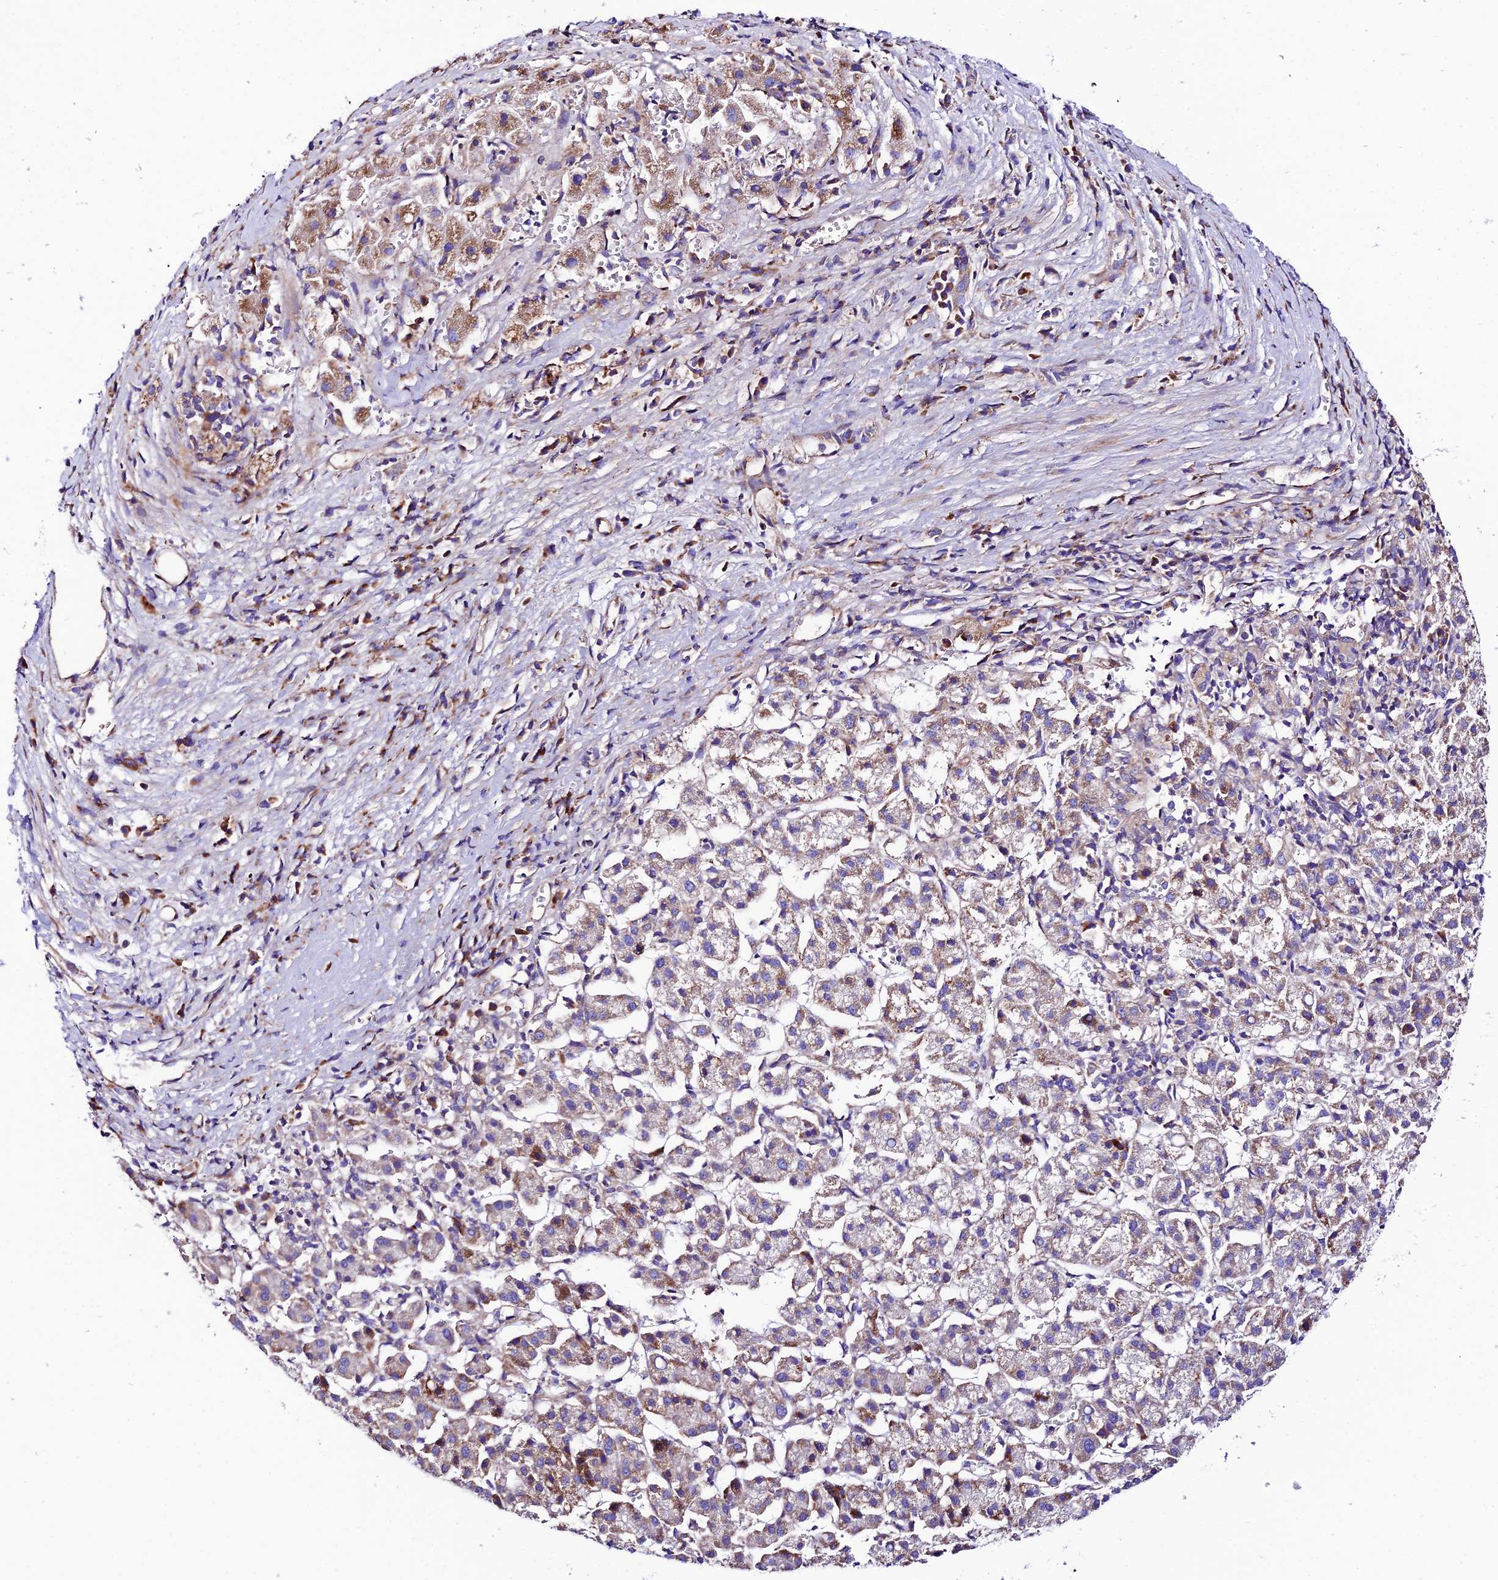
{"staining": {"intensity": "moderate", "quantity": "25%-75%", "location": "cytoplasmic/membranous"}, "tissue": "liver cancer", "cell_type": "Tumor cells", "image_type": "cancer", "snomed": [{"axis": "morphology", "description": "Carcinoma, Hepatocellular, NOS"}, {"axis": "topography", "description": "Liver"}], "caption": "Immunohistochemical staining of human liver hepatocellular carcinoma displays medium levels of moderate cytoplasmic/membranous staining in approximately 25%-75% of tumor cells. (brown staining indicates protein expression, while blue staining denotes nuclei).", "gene": "VPS13C", "patient": {"sex": "female", "age": 58}}